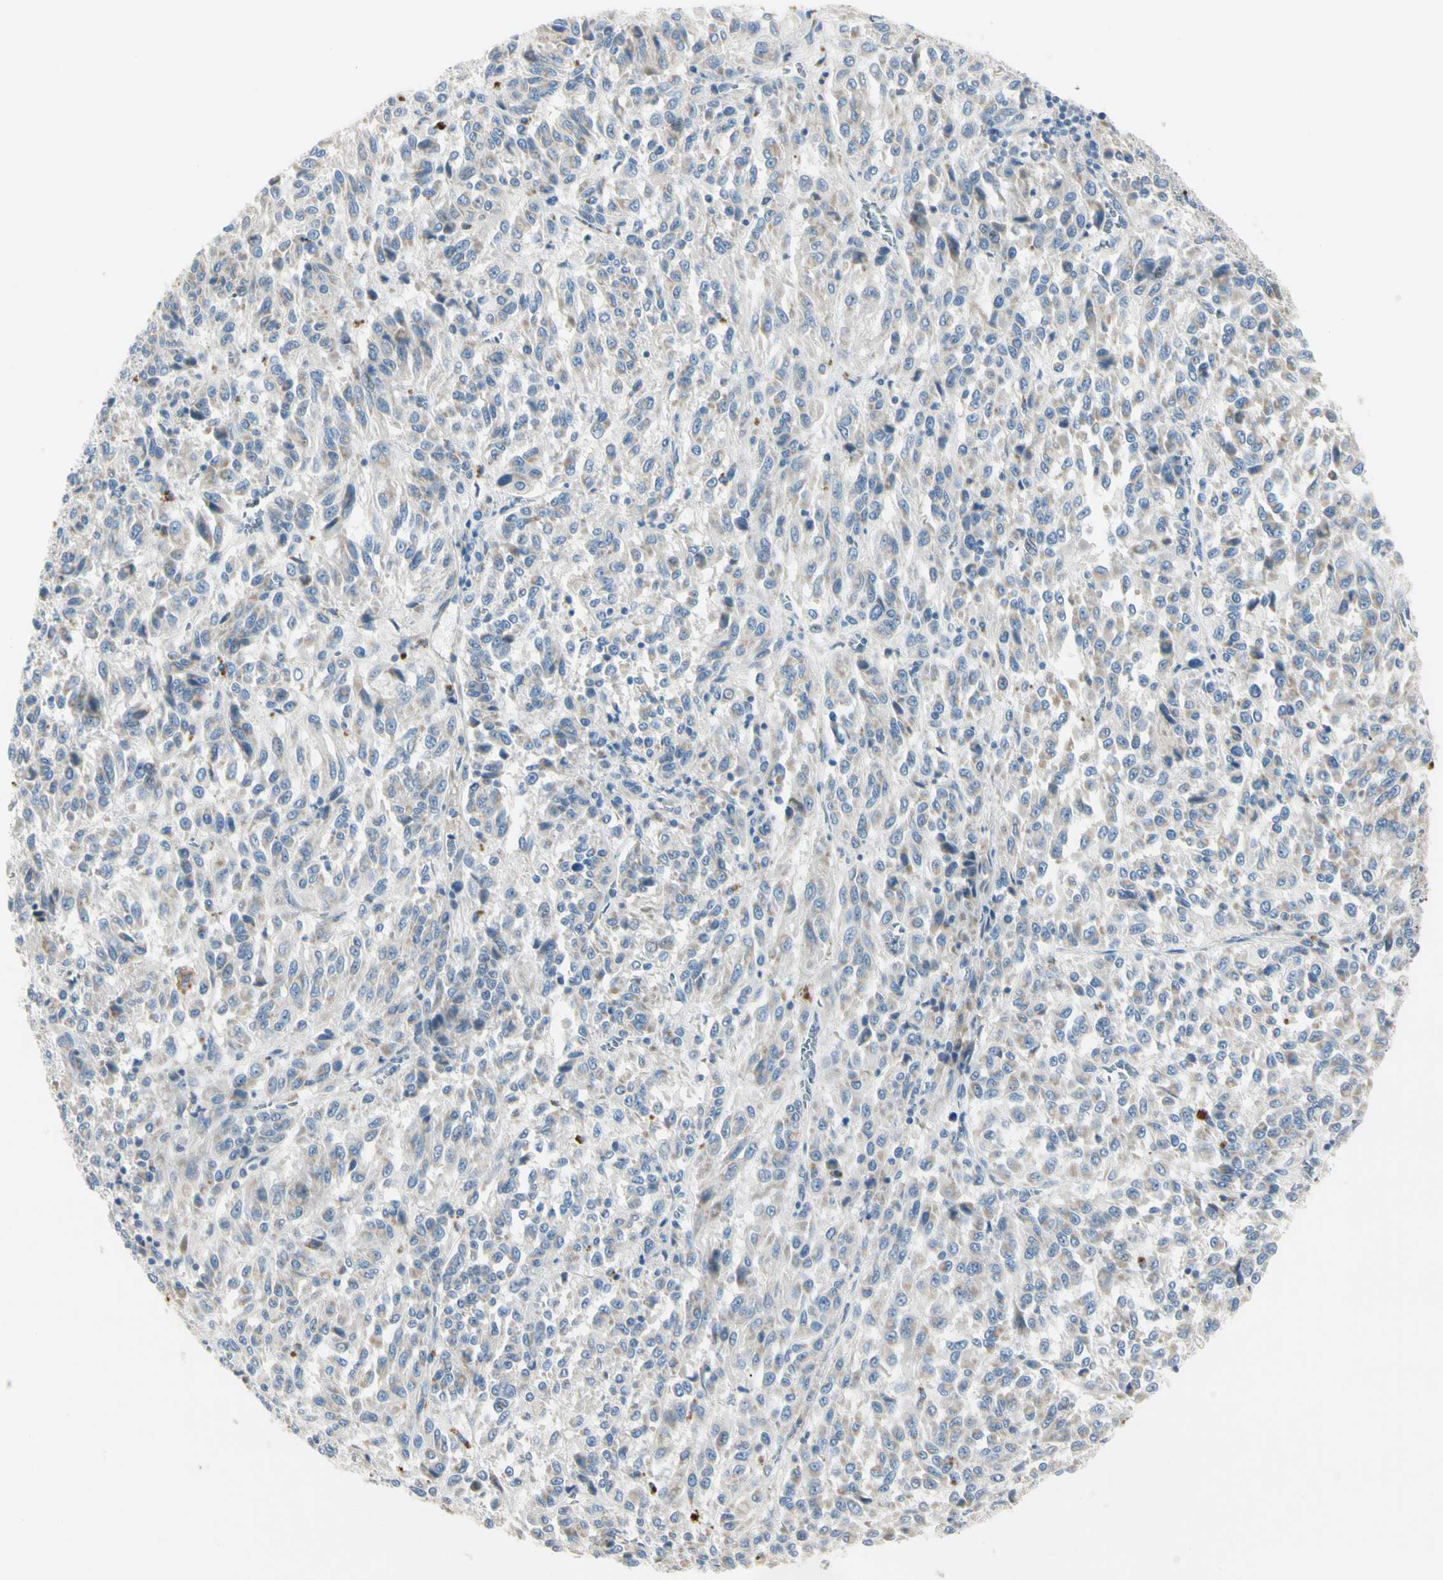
{"staining": {"intensity": "weak", "quantity": "<25%", "location": "cytoplasmic/membranous"}, "tissue": "melanoma", "cell_type": "Tumor cells", "image_type": "cancer", "snomed": [{"axis": "morphology", "description": "Malignant melanoma, Metastatic site"}, {"axis": "topography", "description": "Lung"}], "caption": "Malignant melanoma (metastatic site) stained for a protein using immunohistochemistry (IHC) exhibits no staining tumor cells.", "gene": "ALDH18A1", "patient": {"sex": "male", "age": 64}}